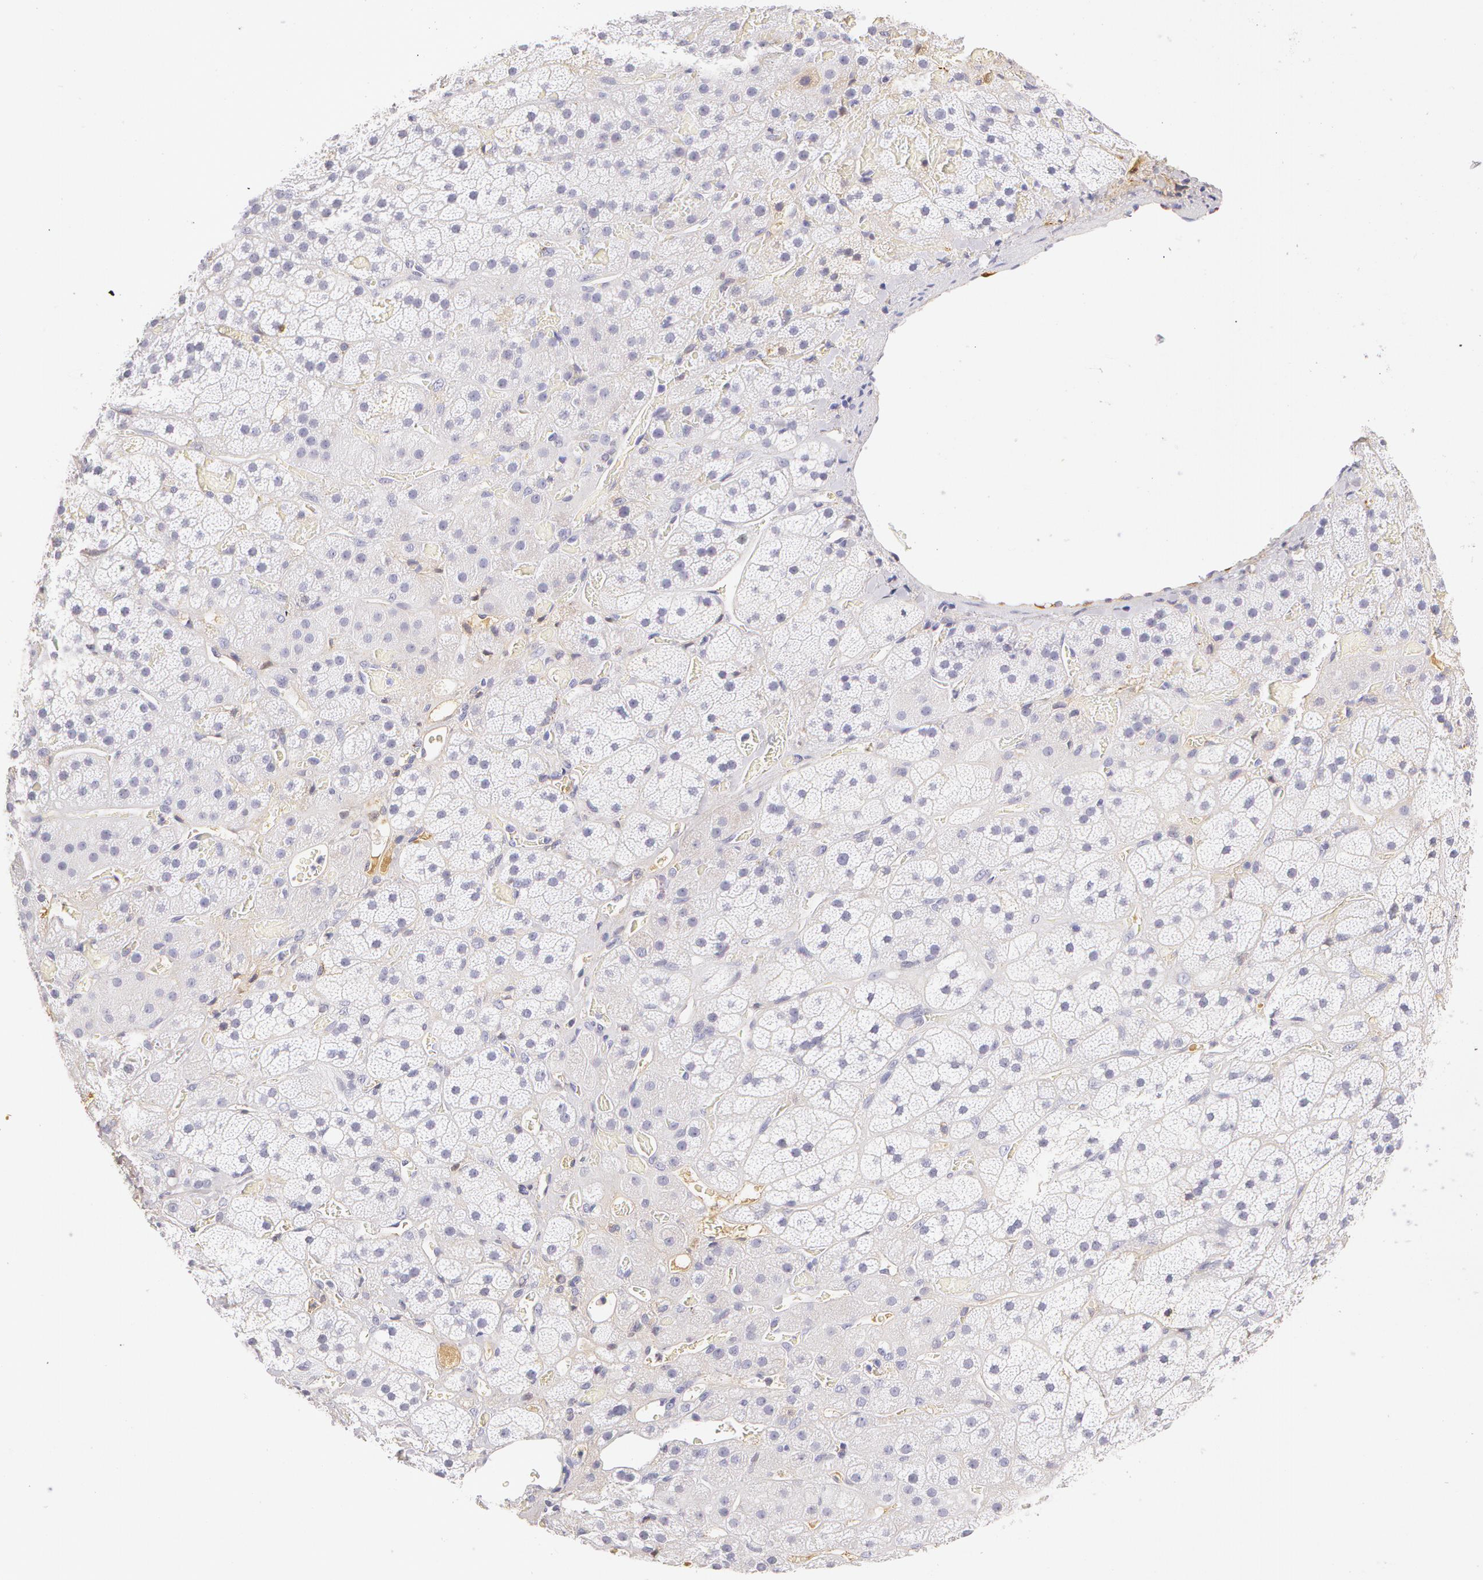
{"staining": {"intensity": "negative", "quantity": "none", "location": "none"}, "tissue": "adrenal gland", "cell_type": "Glandular cells", "image_type": "normal", "snomed": [{"axis": "morphology", "description": "Normal tissue, NOS"}, {"axis": "topography", "description": "Adrenal gland"}], "caption": "Glandular cells show no significant protein staining in benign adrenal gland. (Stains: DAB (3,3'-diaminobenzidine) immunohistochemistry with hematoxylin counter stain, Microscopy: brightfield microscopy at high magnification).", "gene": "AHSG", "patient": {"sex": "male", "age": 57}}